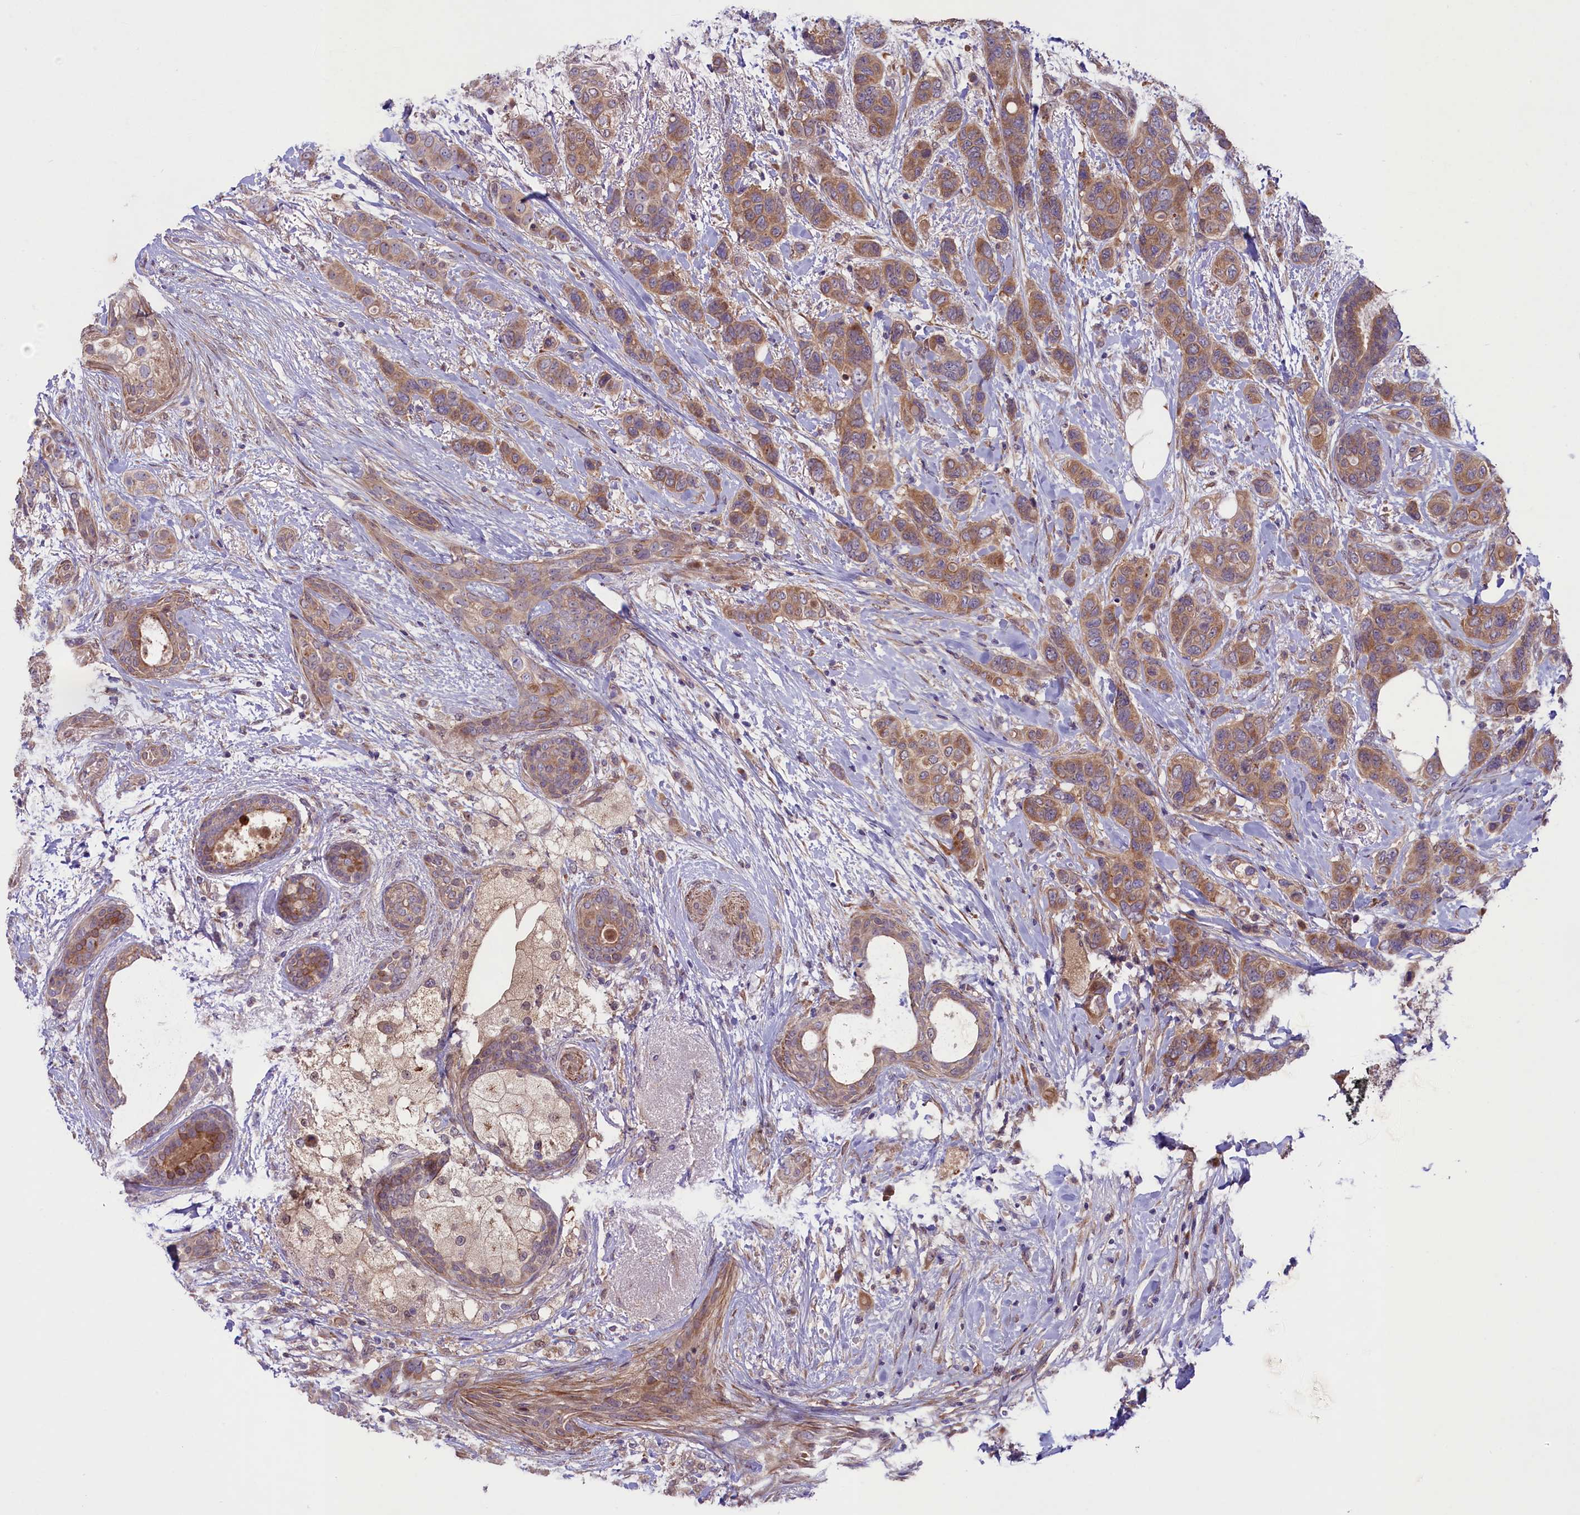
{"staining": {"intensity": "moderate", "quantity": ">75%", "location": "cytoplasmic/membranous"}, "tissue": "breast cancer", "cell_type": "Tumor cells", "image_type": "cancer", "snomed": [{"axis": "morphology", "description": "Lobular carcinoma"}, {"axis": "topography", "description": "Breast"}], "caption": "Brown immunohistochemical staining in breast cancer exhibits moderate cytoplasmic/membranous staining in approximately >75% of tumor cells.", "gene": "COG8", "patient": {"sex": "female", "age": 51}}